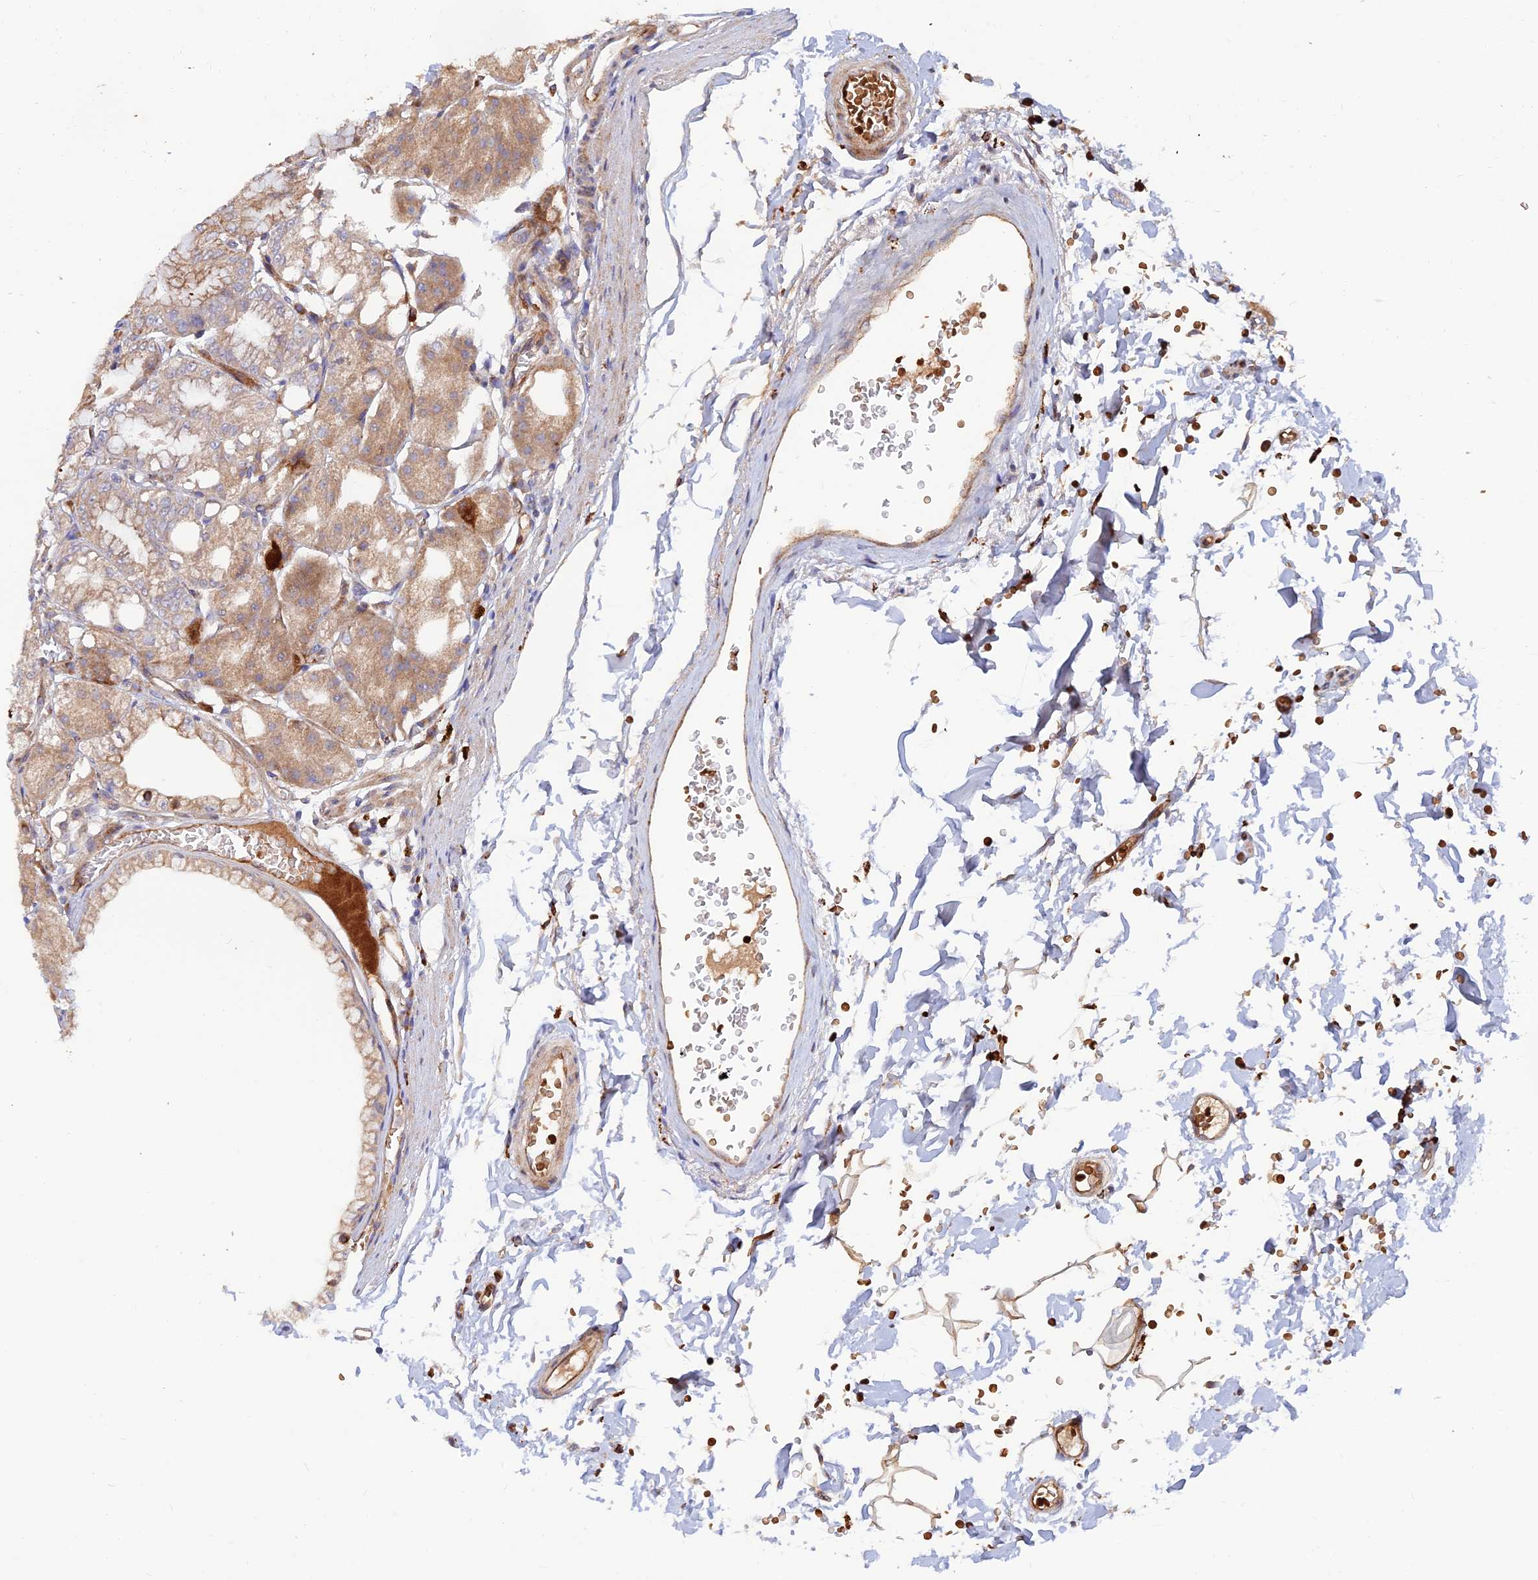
{"staining": {"intensity": "moderate", "quantity": ">75%", "location": "cytoplasmic/membranous"}, "tissue": "stomach", "cell_type": "Glandular cells", "image_type": "normal", "snomed": [{"axis": "morphology", "description": "Normal tissue, NOS"}, {"axis": "topography", "description": "Stomach, lower"}], "caption": "Brown immunohistochemical staining in normal human stomach shows moderate cytoplasmic/membranous expression in approximately >75% of glandular cells. Using DAB (brown) and hematoxylin (blue) stains, captured at high magnification using brightfield microscopy.", "gene": "GMCL1", "patient": {"sex": "male", "age": 71}}